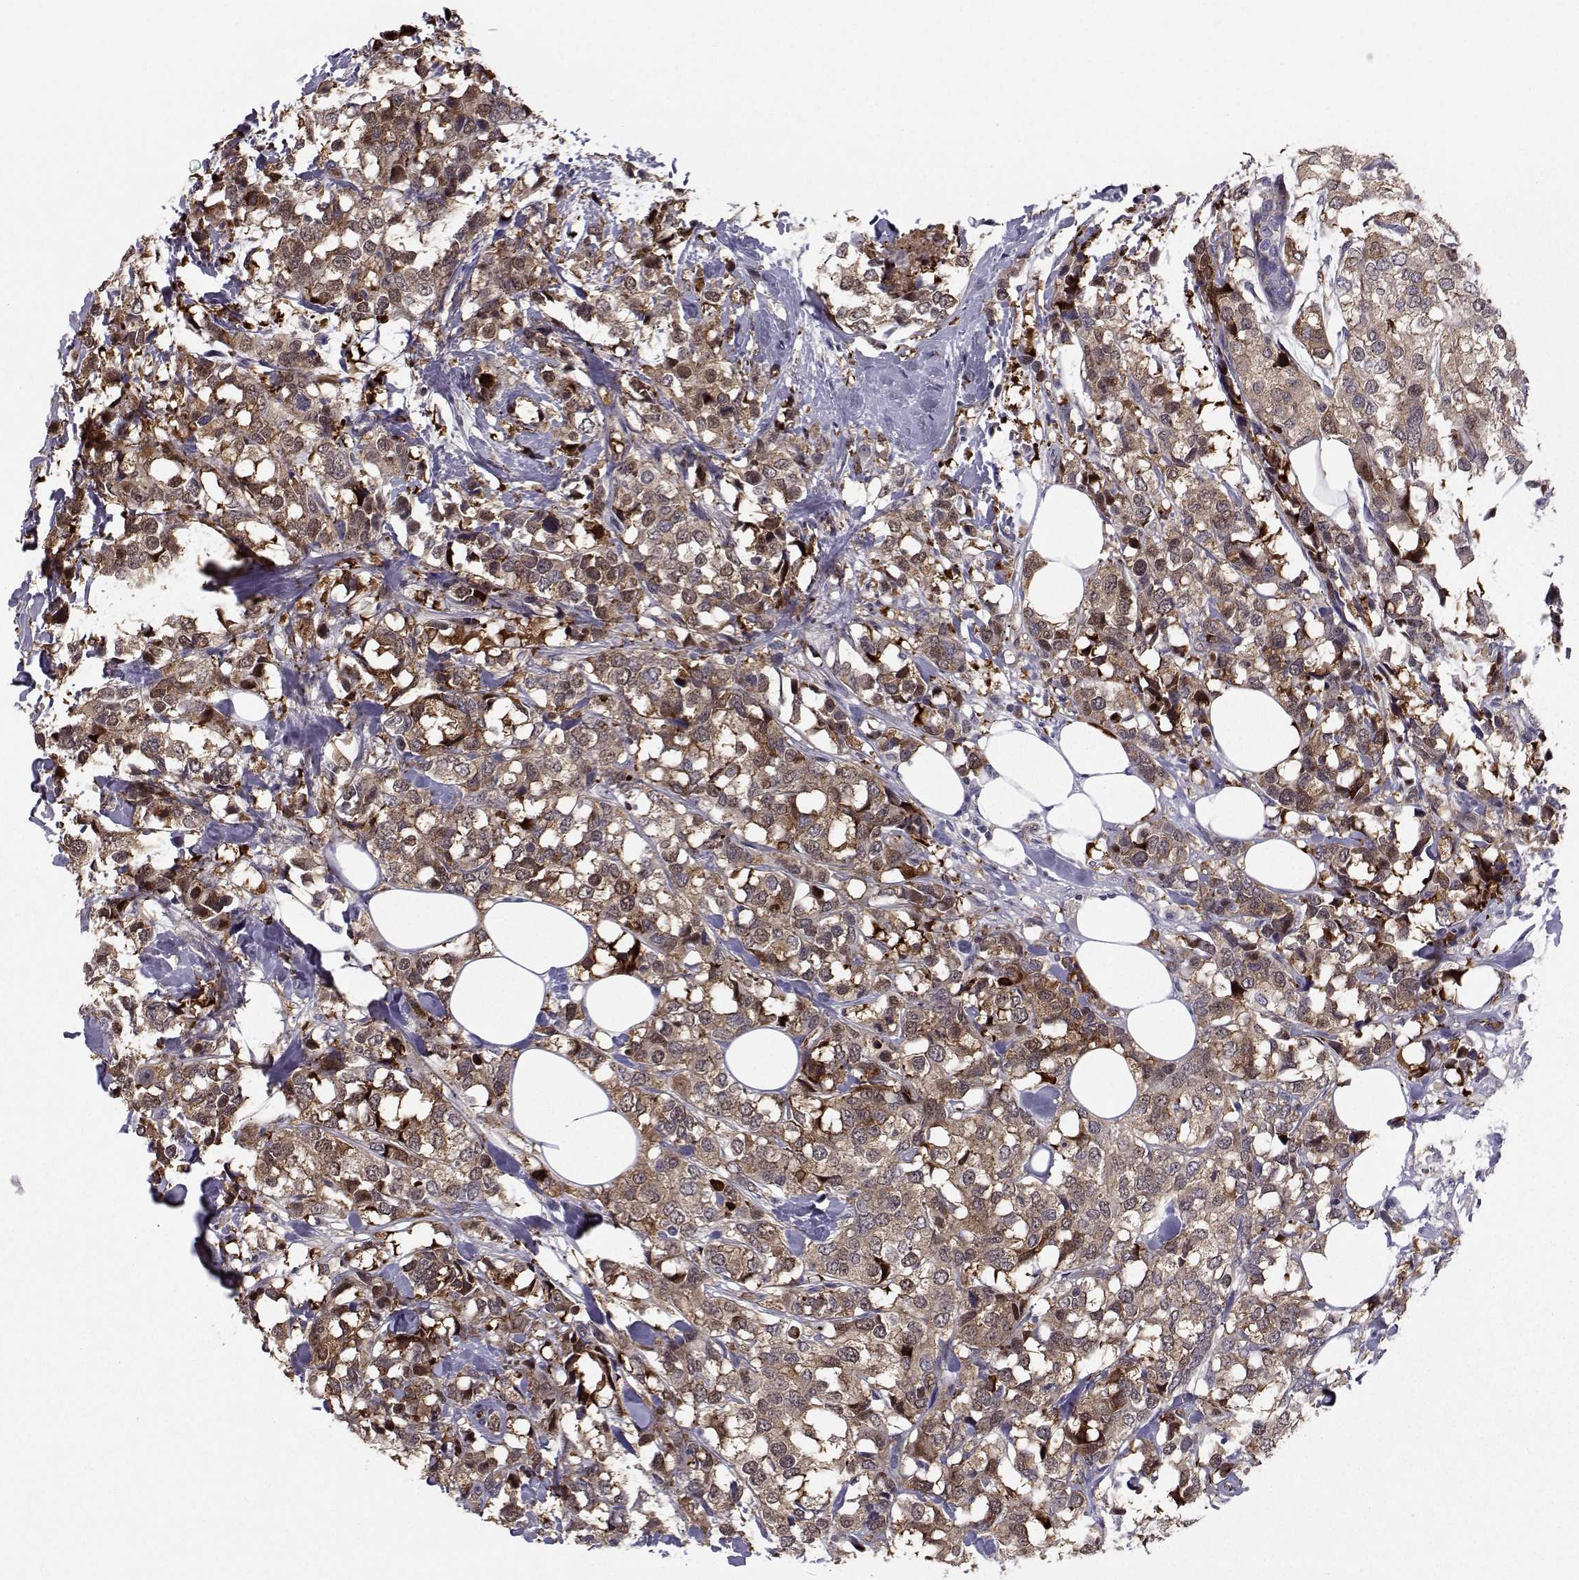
{"staining": {"intensity": "moderate", "quantity": ">75%", "location": "cytoplasmic/membranous"}, "tissue": "breast cancer", "cell_type": "Tumor cells", "image_type": "cancer", "snomed": [{"axis": "morphology", "description": "Lobular carcinoma"}, {"axis": "topography", "description": "Breast"}], "caption": "Human breast cancer stained for a protein (brown) displays moderate cytoplasmic/membranous positive staining in approximately >75% of tumor cells.", "gene": "HSP90AB1", "patient": {"sex": "female", "age": 59}}